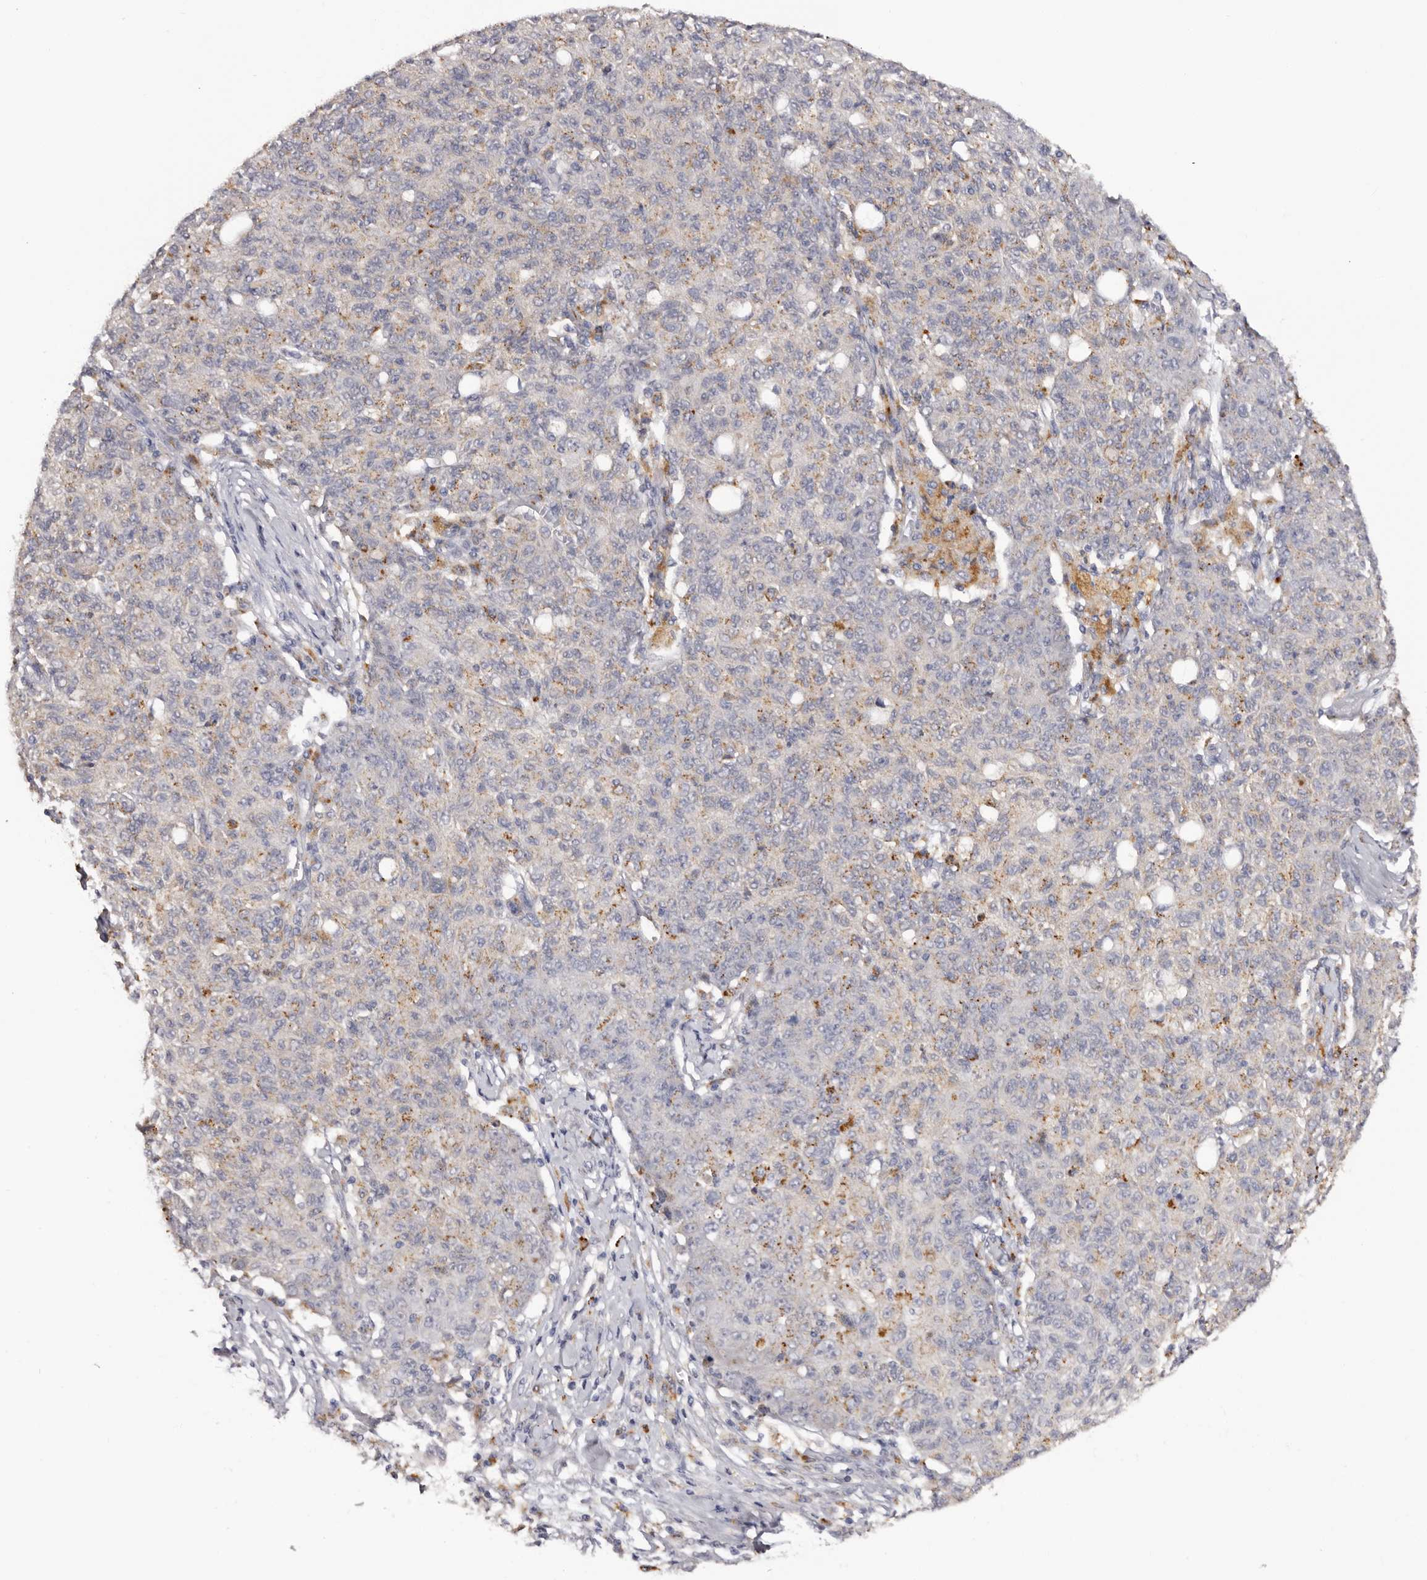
{"staining": {"intensity": "weak", "quantity": "25%-75%", "location": "cytoplasmic/membranous"}, "tissue": "ovarian cancer", "cell_type": "Tumor cells", "image_type": "cancer", "snomed": [{"axis": "morphology", "description": "Carcinoma, endometroid"}, {"axis": "topography", "description": "Ovary"}], "caption": "There is low levels of weak cytoplasmic/membranous expression in tumor cells of endometroid carcinoma (ovarian), as demonstrated by immunohistochemical staining (brown color).", "gene": "DAP", "patient": {"sex": "female", "age": 42}}